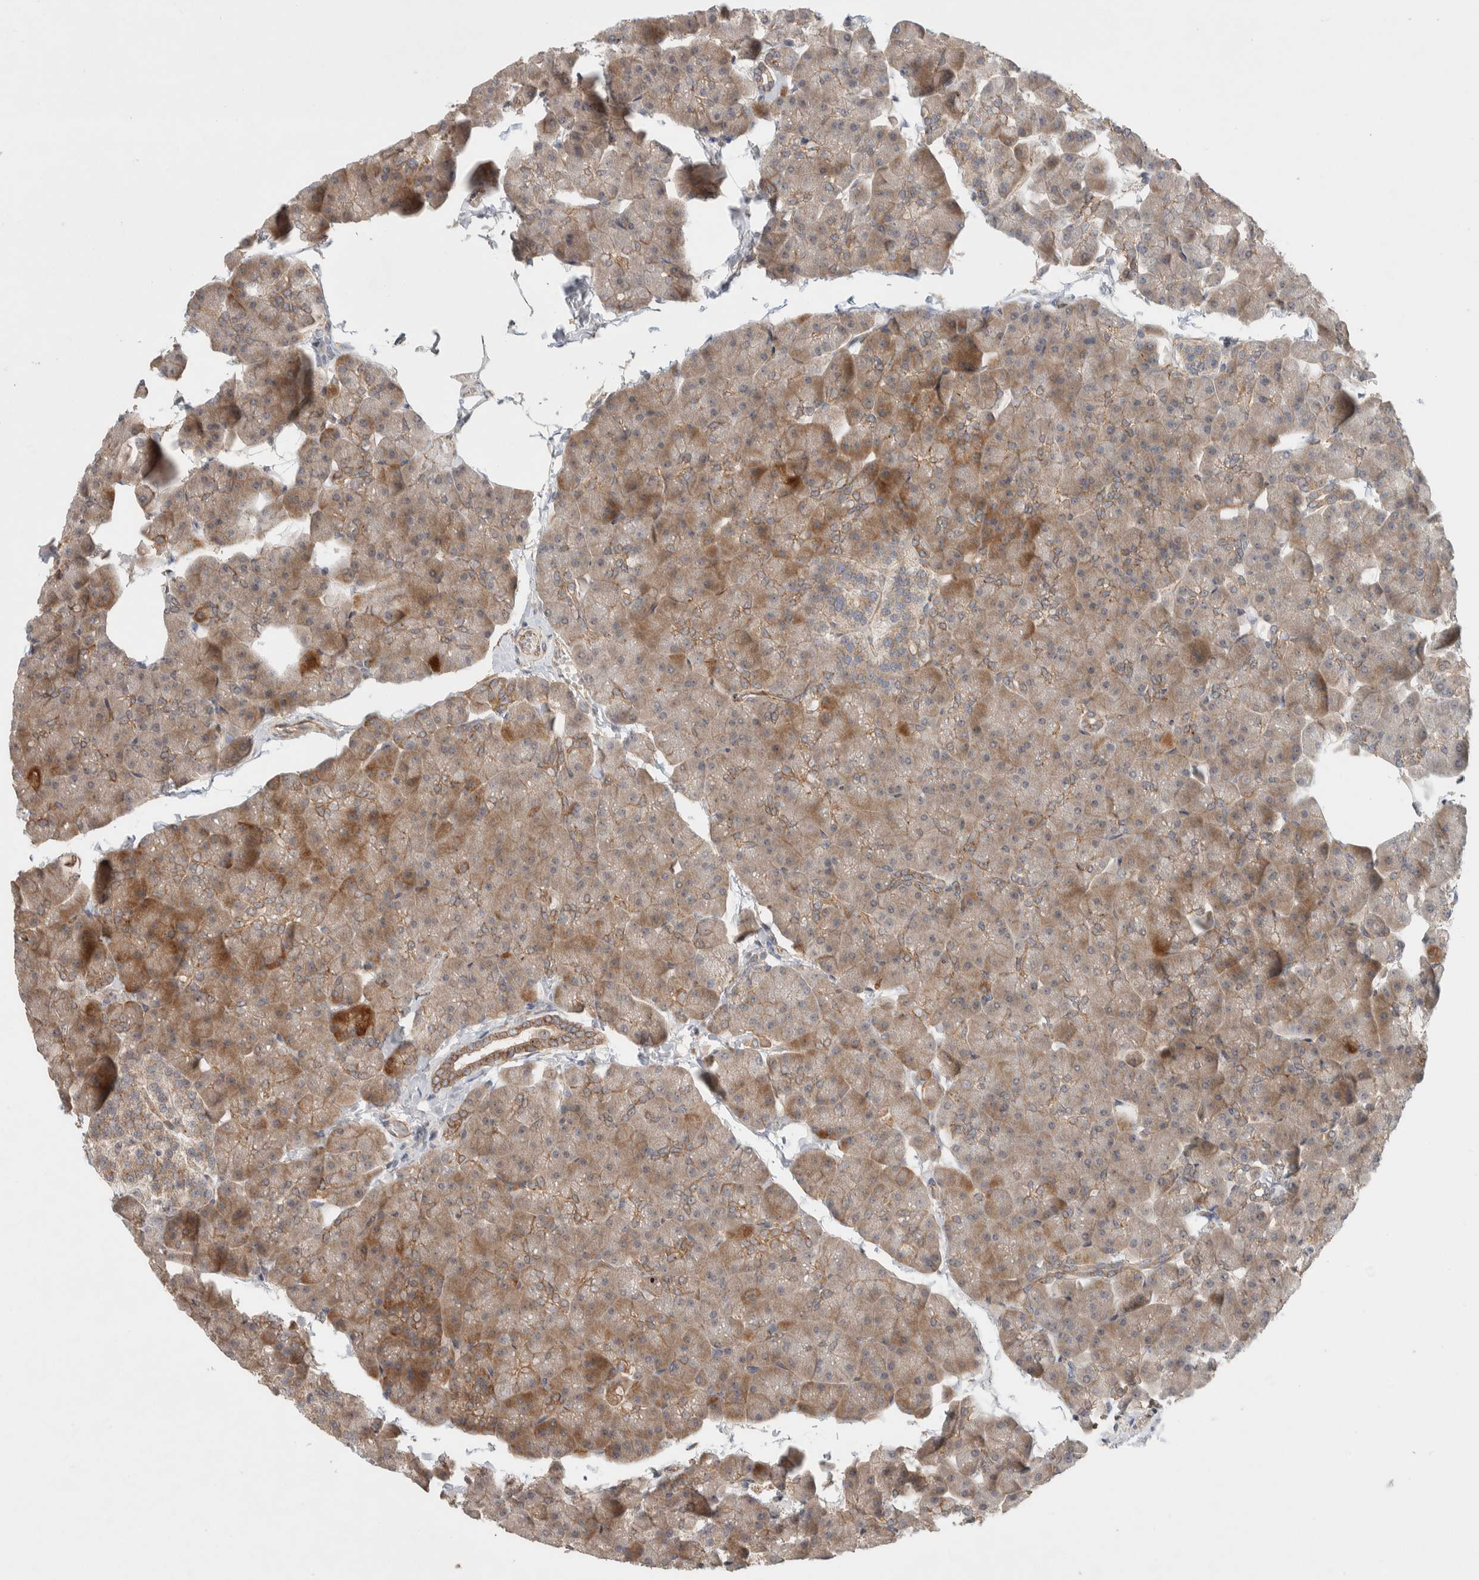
{"staining": {"intensity": "moderate", "quantity": ">75%", "location": "cytoplasmic/membranous"}, "tissue": "pancreas", "cell_type": "Exocrine glandular cells", "image_type": "normal", "snomed": [{"axis": "morphology", "description": "Normal tissue, NOS"}, {"axis": "topography", "description": "Pancreas"}], "caption": "Immunohistochemical staining of benign human pancreas demonstrates moderate cytoplasmic/membranous protein positivity in about >75% of exocrine glandular cells. The staining is performed using DAB brown chromogen to label protein expression. The nuclei are counter-stained blue using hematoxylin.", "gene": "DEPTOR", "patient": {"sex": "male", "age": 35}}